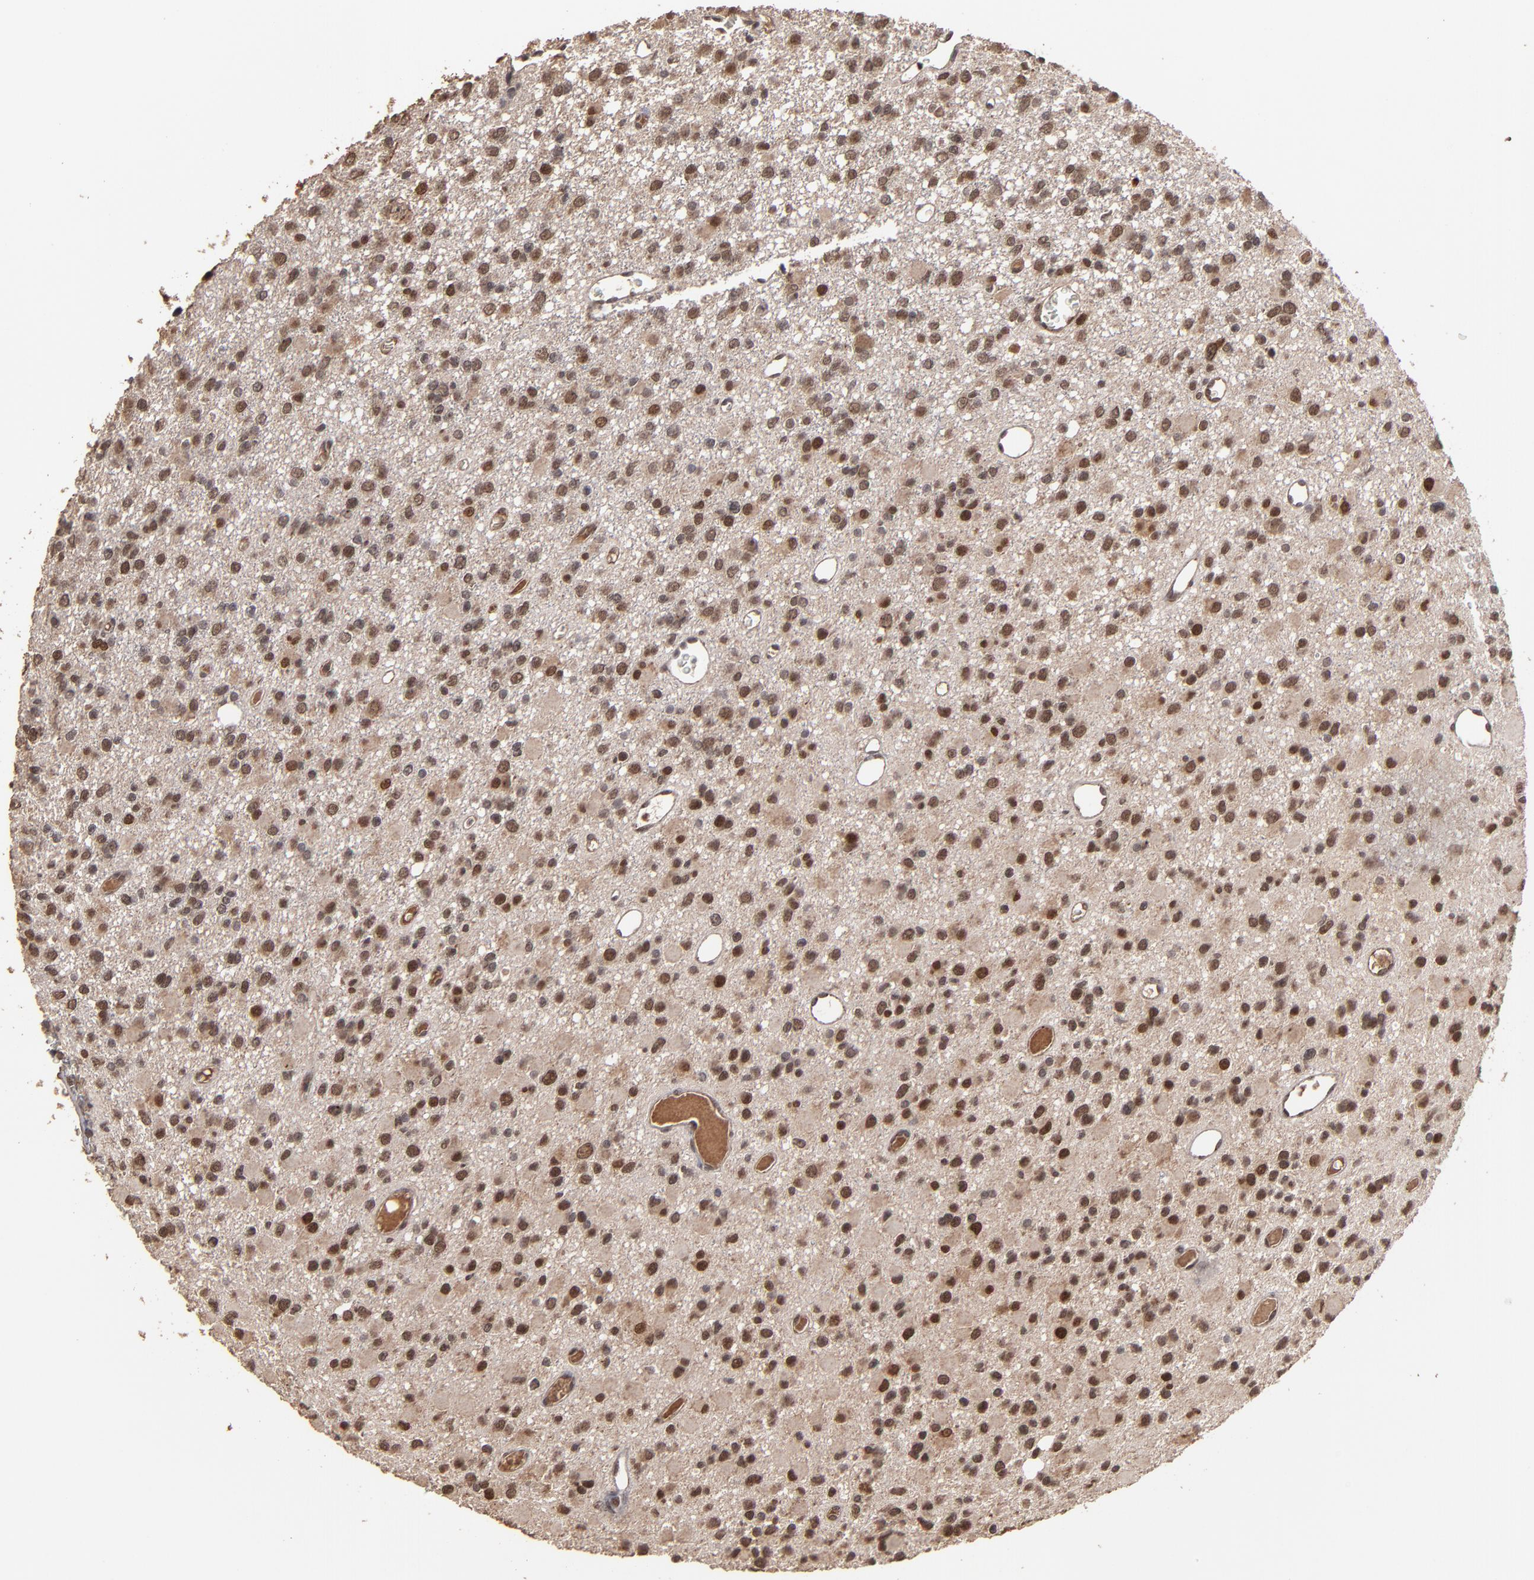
{"staining": {"intensity": "moderate", "quantity": ">75%", "location": "cytoplasmic/membranous,nuclear"}, "tissue": "glioma", "cell_type": "Tumor cells", "image_type": "cancer", "snomed": [{"axis": "morphology", "description": "Glioma, malignant, Low grade"}, {"axis": "topography", "description": "Brain"}], "caption": "This image reveals immunohistochemistry (IHC) staining of human malignant low-grade glioma, with medium moderate cytoplasmic/membranous and nuclear staining in about >75% of tumor cells.", "gene": "NXF2B", "patient": {"sex": "male", "age": 42}}